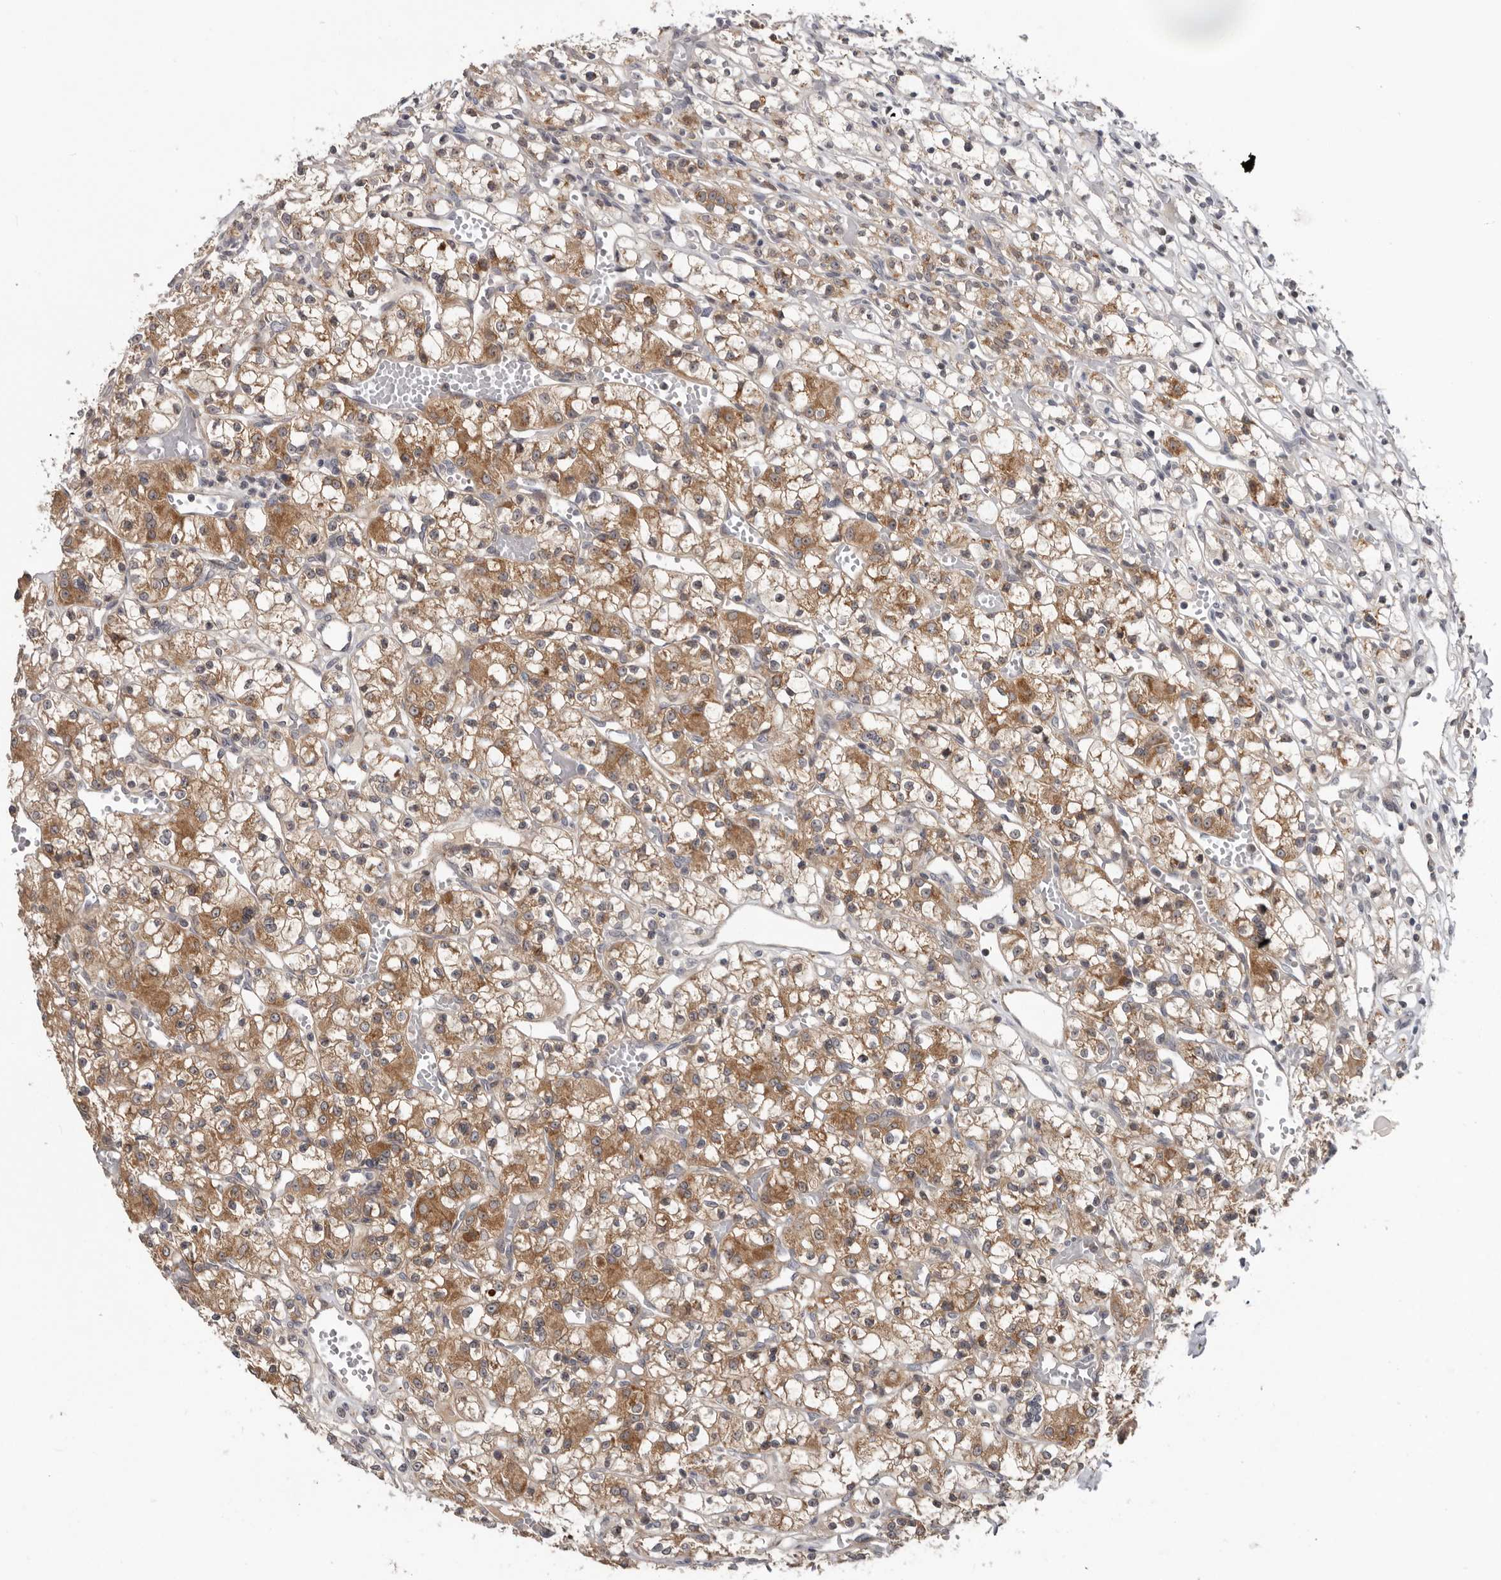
{"staining": {"intensity": "moderate", "quantity": ">75%", "location": "cytoplasmic/membranous"}, "tissue": "renal cancer", "cell_type": "Tumor cells", "image_type": "cancer", "snomed": [{"axis": "morphology", "description": "Adenocarcinoma, NOS"}, {"axis": "topography", "description": "Kidney"}], "caption": "Moderate cytoplasmic/membranous expression for a protein is appreciated in approximately >75% of tumor cells of renal cancer using IHC.", "gene": "BAD", "patient": {"sex": "female", "age": 59}}